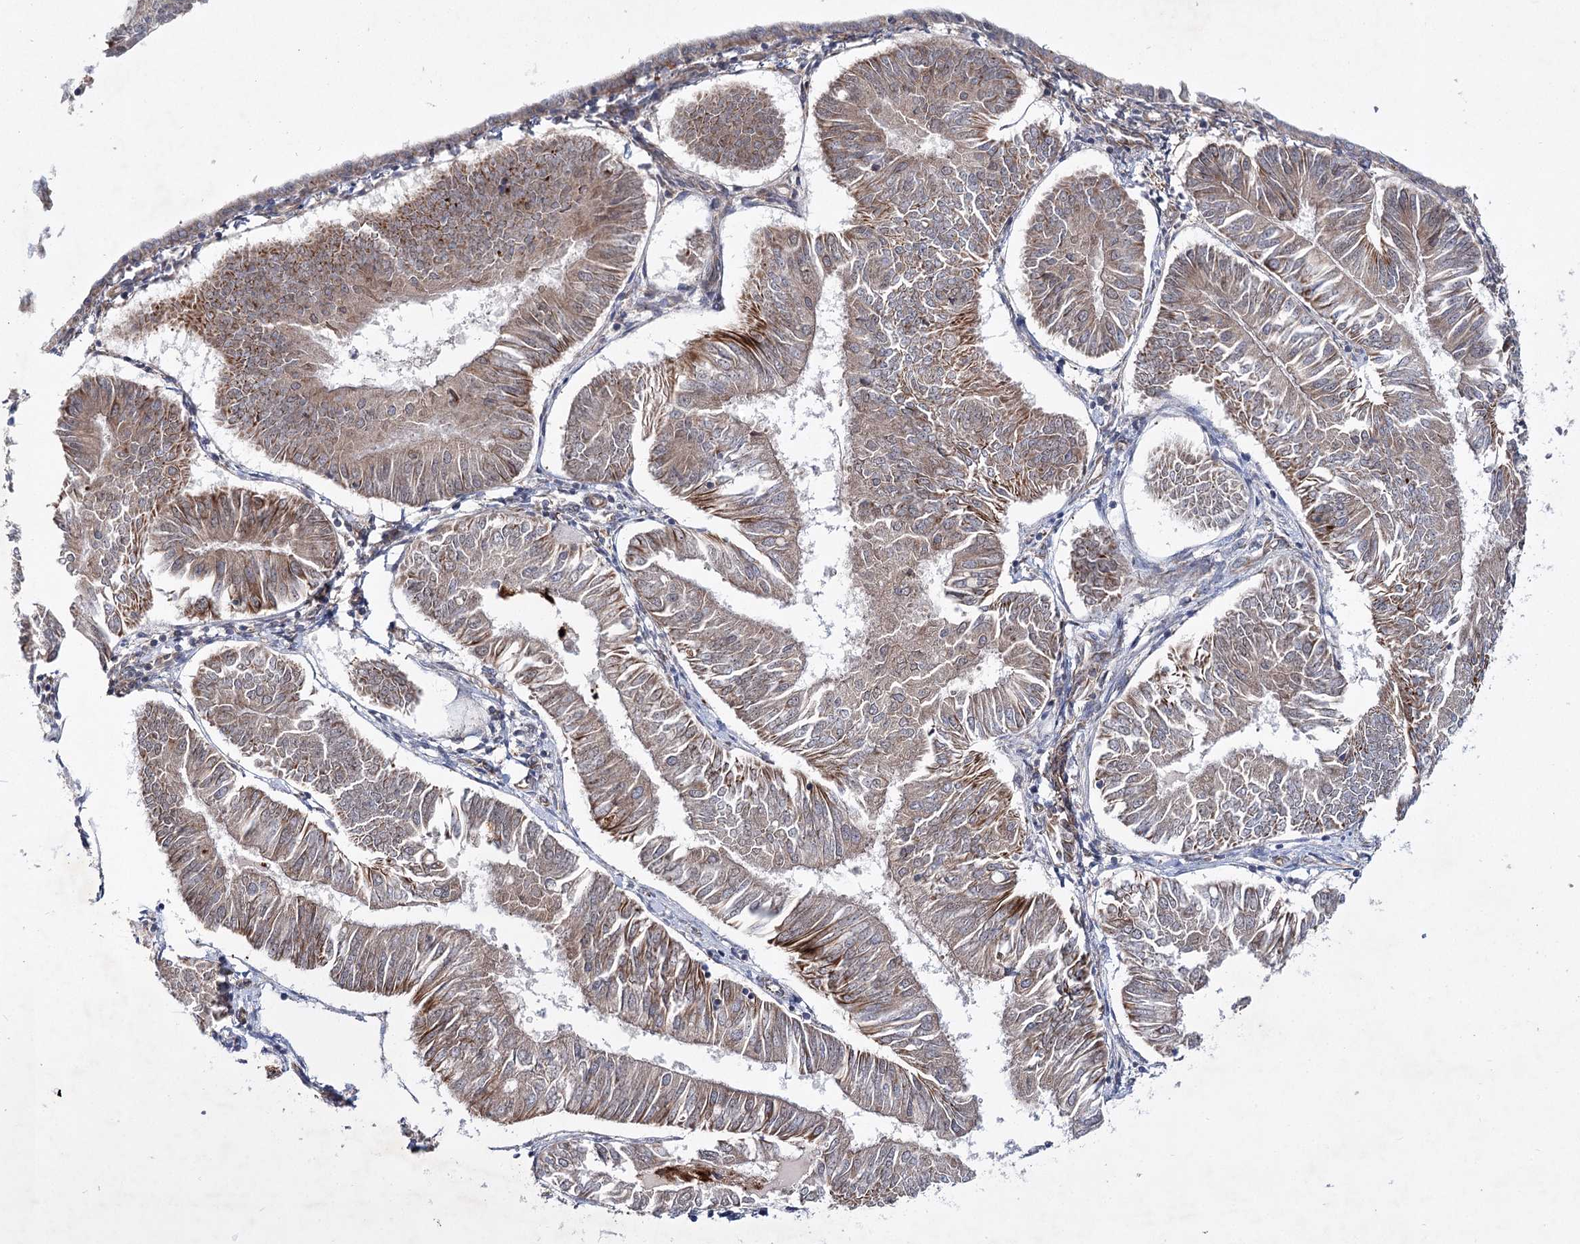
{"staining": {"intensity": "weak", "quantity": ">75%", "location": "cytoplasmic/membranous"}, "tissue": "endometrial cancer", "cell_type": "Tumor cells", "image_type": "cancer", "snomed": [{"axis": "morphology", "description": "Adenocarcinoma, NOS"}, {"axis": "topography", "description": "Endometrium"}], "caption": "Human endometrial cancer (adenocarcinoma) stained with a brown dye demonstrates weak cytoplasmic/membranous positive staining in approximately >75% of tumor cells.", "gene": "DPEP2", "patient": {"sex": "female", "age": 58}}